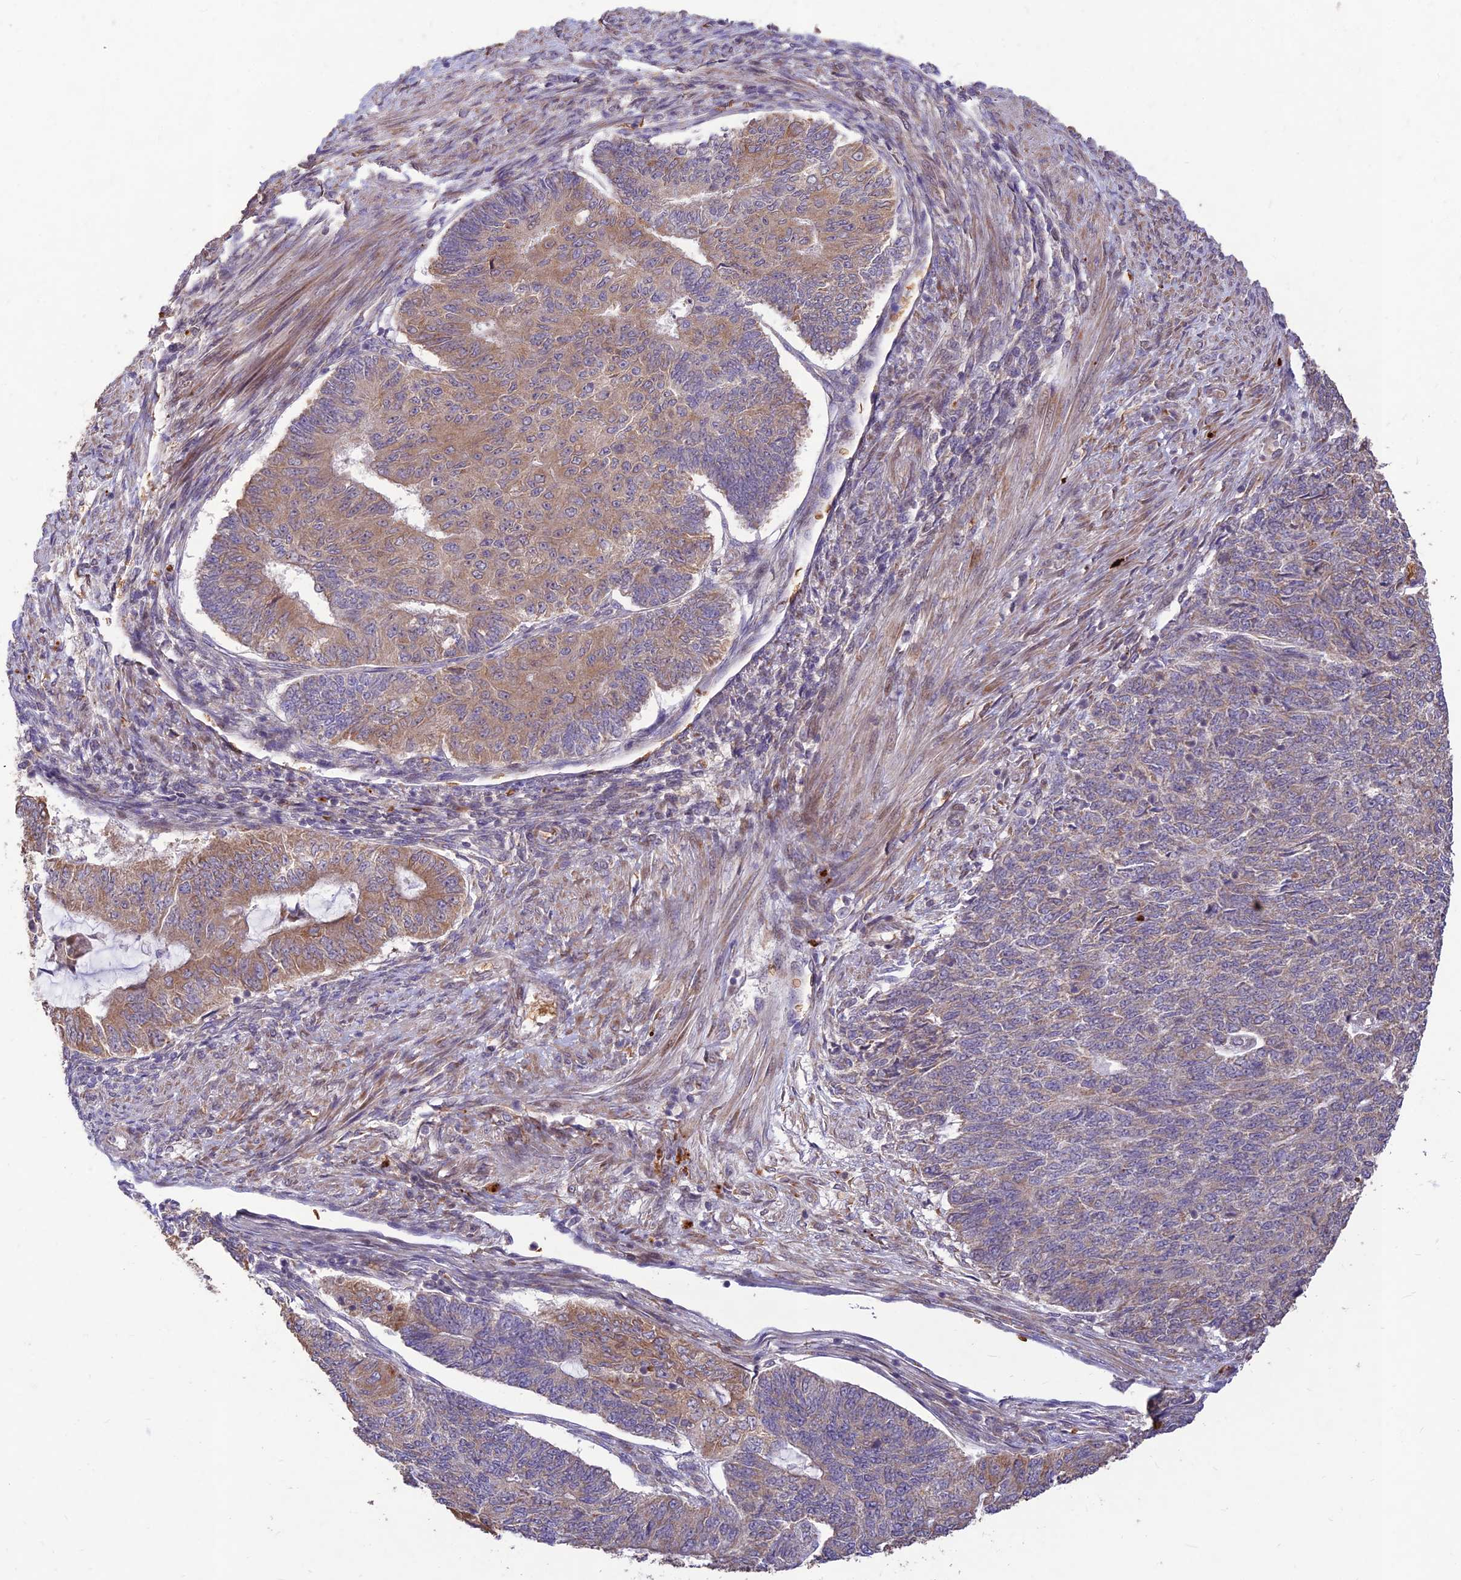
{"staining": {"intensity": "moderate", "quantity": "25%-75%", "location": "cytoplasmic/membranous"}, "tissue": "endometrial cancer", "cell_type": "Tumor cells", "image_type": "cancer", "snomed": [{"axis": "morphology", "description": "Adenocarcinoma, NOS"}, {"axis": "topography", "description": "Endometrium"}], "caption": "Adenocarcinoma (endometrial) tissue displays moderate cytoplasmic/membranous positivity in approximately 25%-75% of tumor cells, visualized by immunohistochemistry. Nuclei are stained in blue.", "gene": "PPP1R11", "patient": {"sex": "female", "age": 32}}